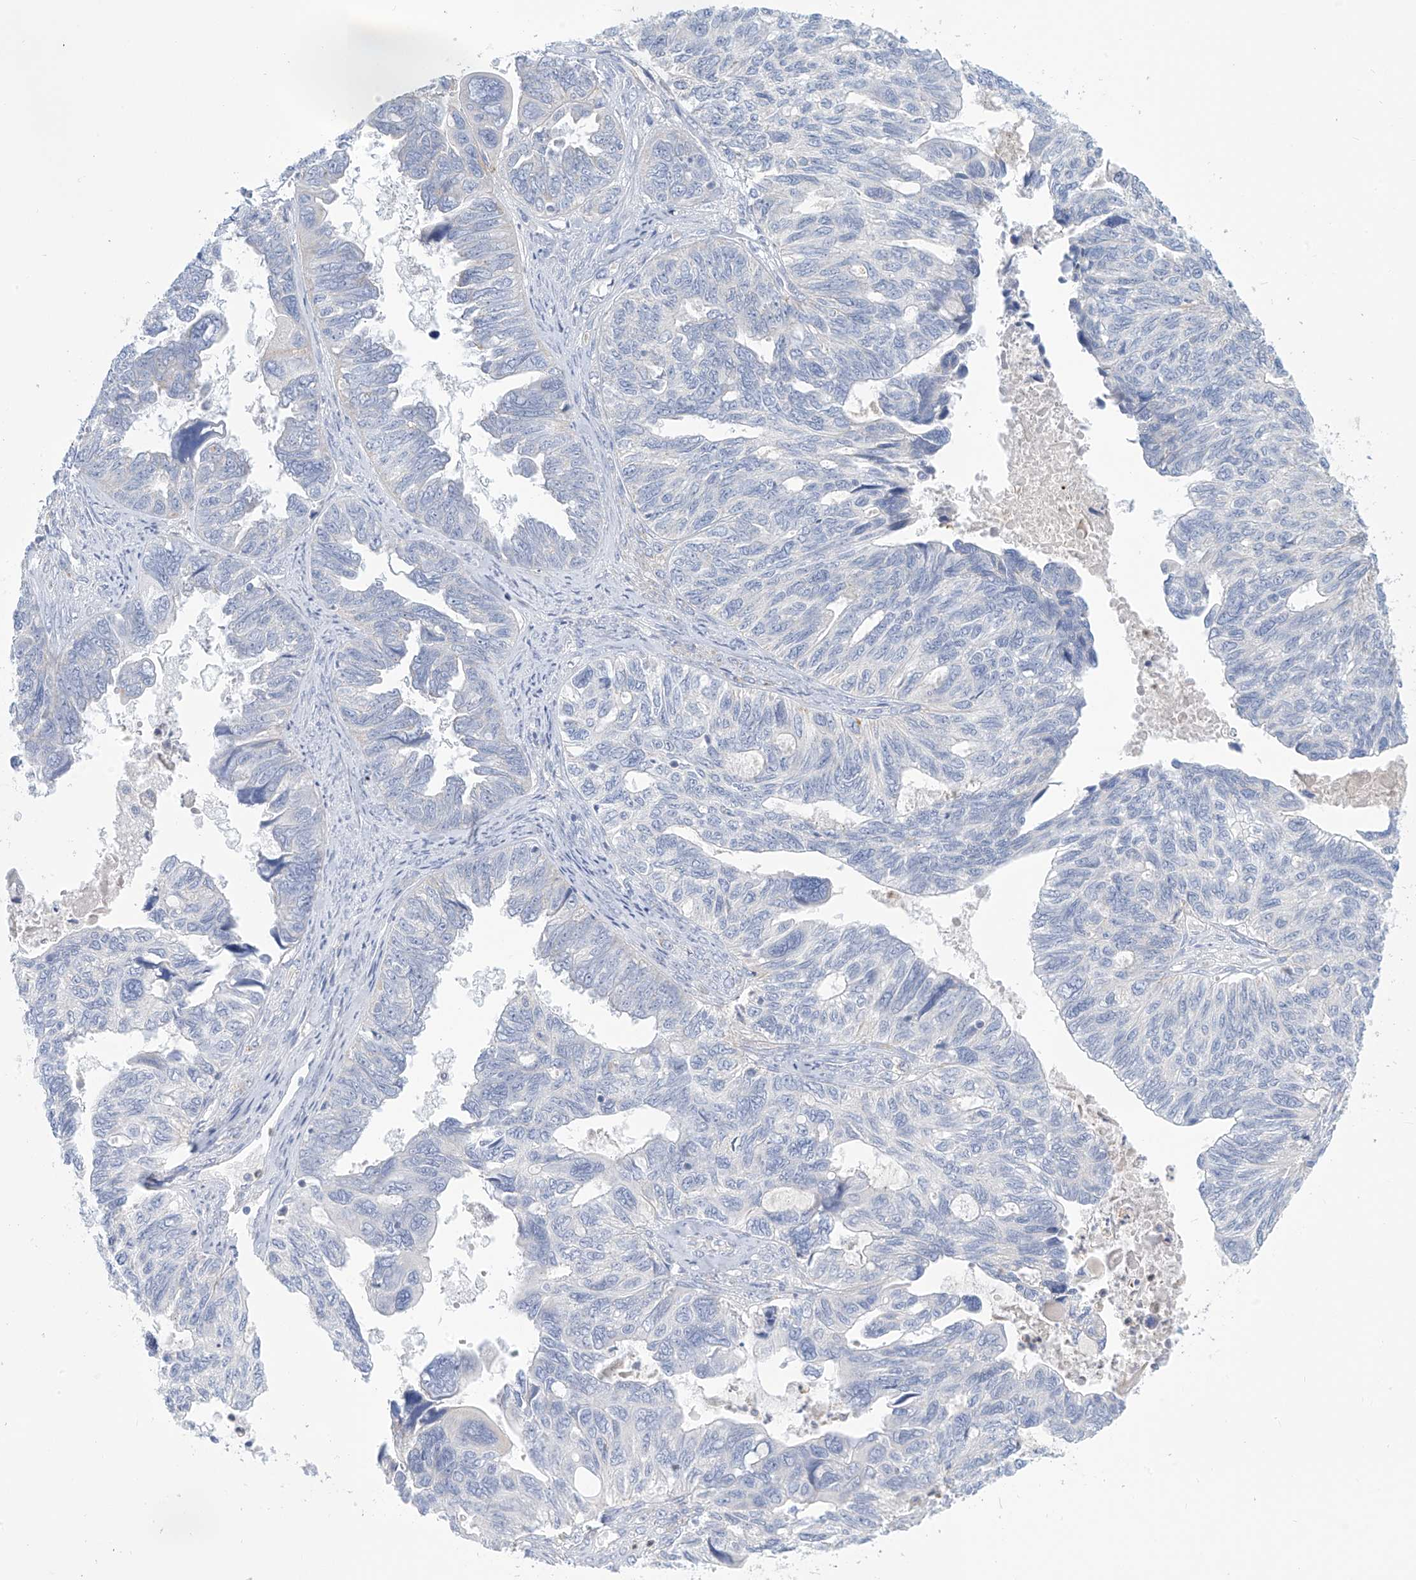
{"staining": {"intensity": "negative", "quantity": "none", "location": "none"}, "tissue": "ovarian cancer", "cell_type": "Tumor cells", "image_type": "cancer", "snomed": [{"axis": "morphology", "description": "Cystadenocarcinoma, serous, NOS"}, {"axis": "topography", "description": "Ovary"}], "caption": "High magnification brightfield microscopy of ovarian cancer stained with DAB (brown) and counterstained with hematoxylin (blue): tumor cells show no significant positivity.", "gene": "FABP2", "patient": {"sex": "female", "age": 79}}